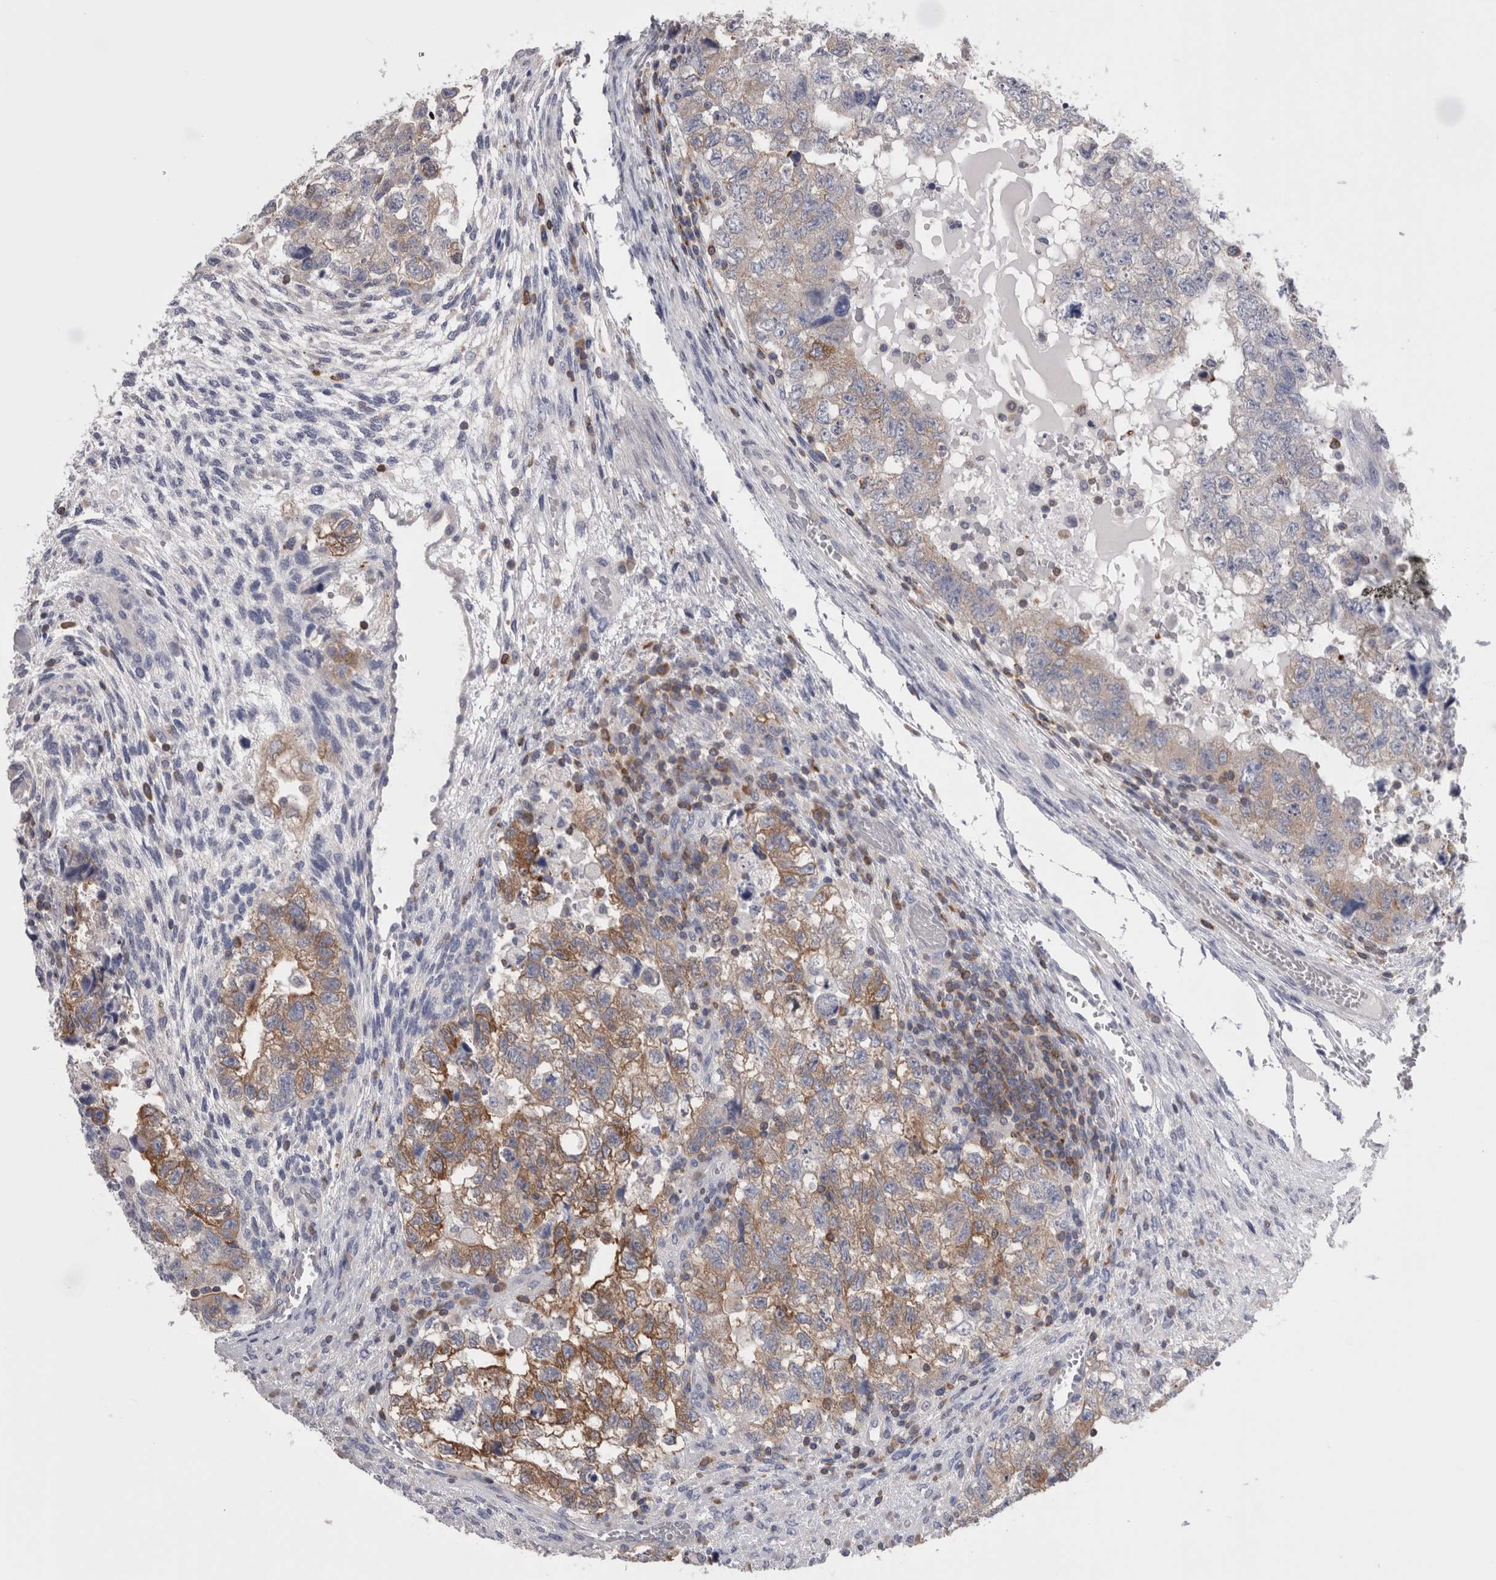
{"staining": {"intensity": "moderate", "quantity": "25%-75%", "location": "cytoplasmic/membranous"}, "tissue": "testis cancer", "cell_type": "Tumor cells", "image_type": "cancer", "snomed": [{"axis": "morphology", "description": "Carcinoma, Embryonal, NOS"}, {"axis": "topography", "description": "Testis"}], "caption": "A photomicrograph of testis cancer stained for a protein shows moderate cytoplasmic/membranous brown staining in tumor cells. The protein is shown in brown color, while the nuclei are stained blue.", "gene": "DCTN6", "patient": {"sex": "male", "age": 36}}